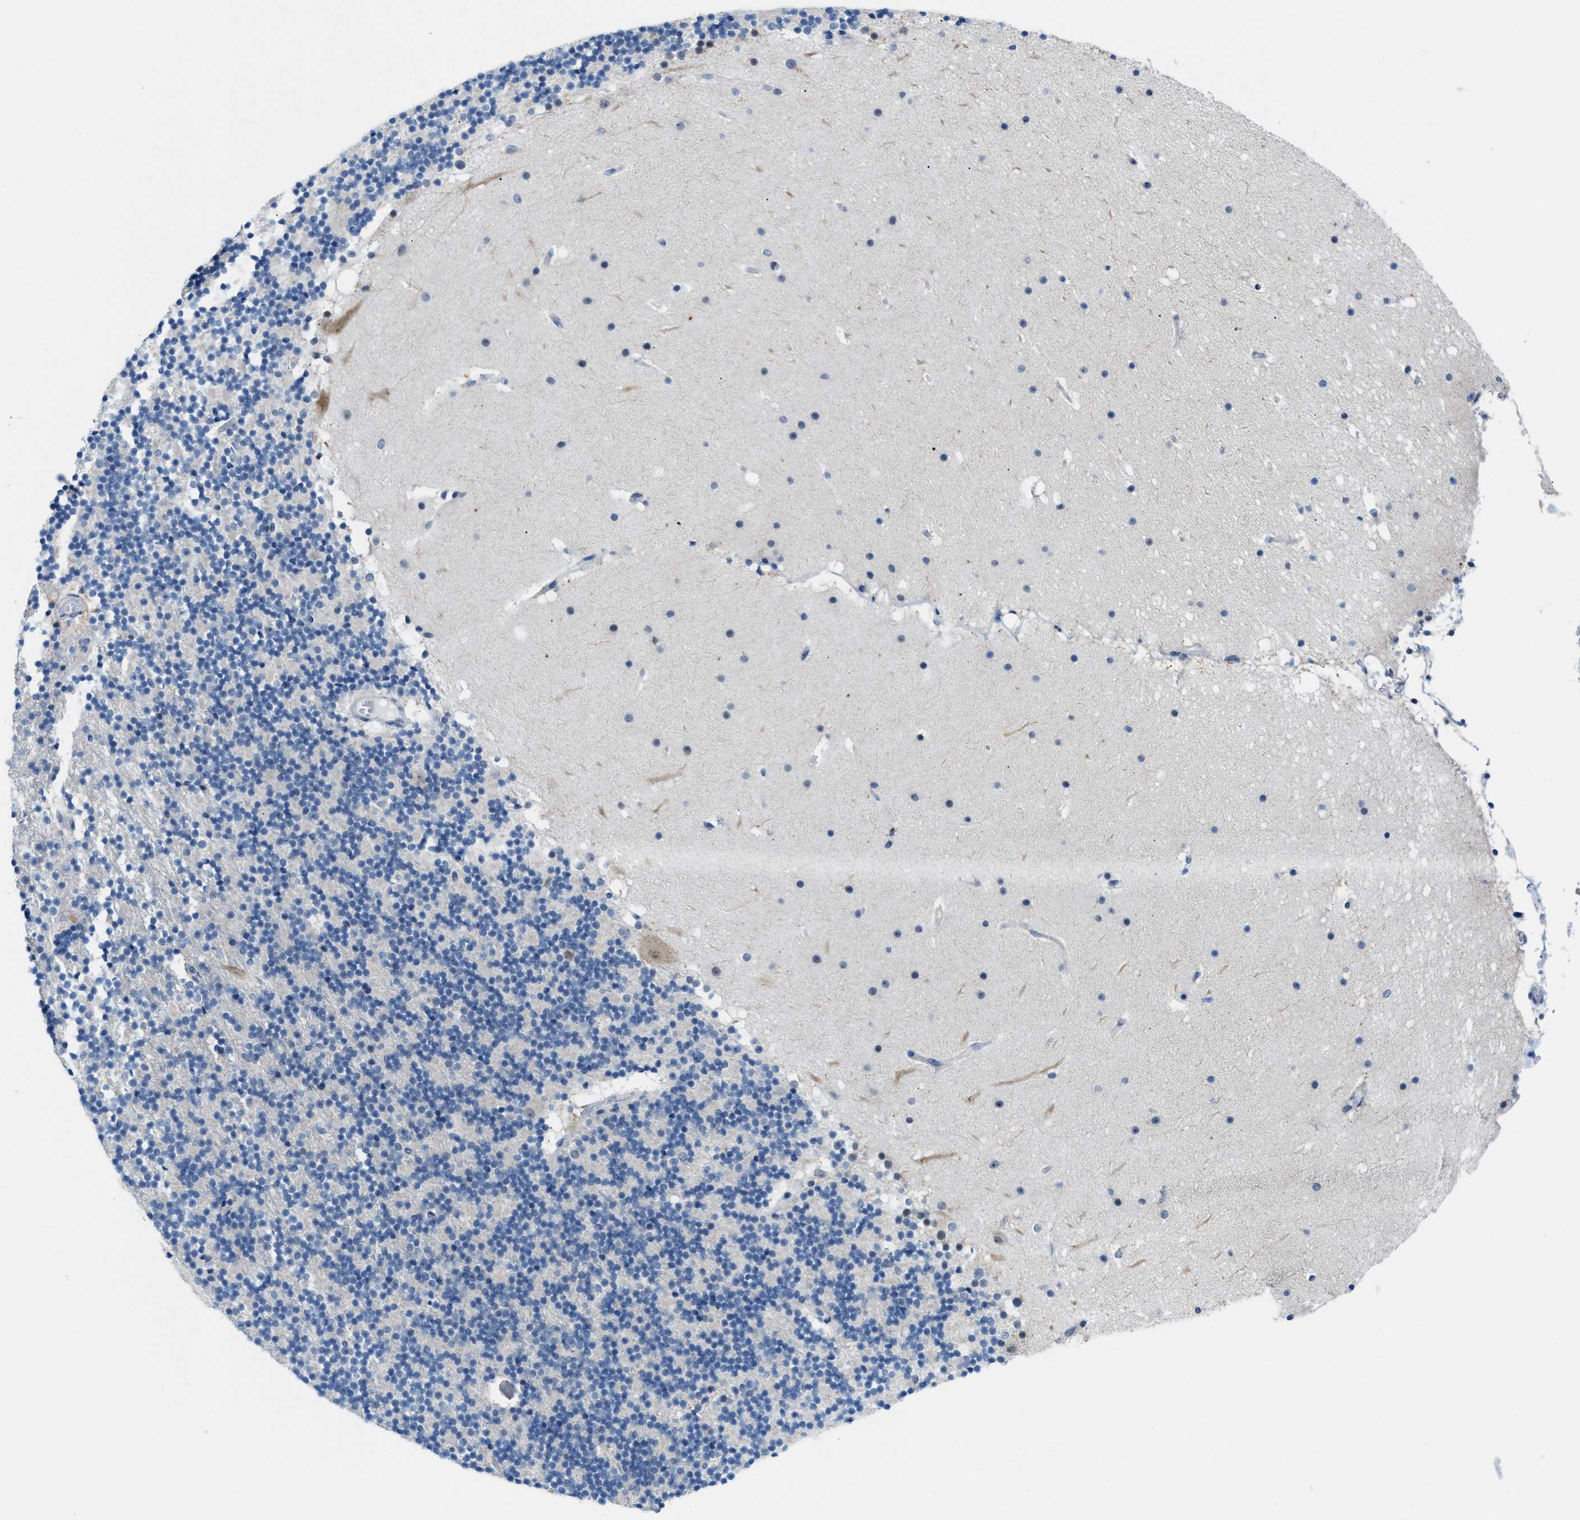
{"staining": {"intensity": "negative", "quantity": "none", "location": "none"}, "tissue": "cerebellum", "cell_type": "Cells in granular layer", "image_type": "normal", "snomed": [{"axis": "morphology", "description": "Normal tissue, NOS"}, {"axis": "topography", "description": "Cerebellum"}], "caption": "Image shows no significant protein expression in cells in granular layer of normal cerebellum. The staining was performed using DAB (3,3'-diaminobenzidine) to visualize the protein expression in brown, while the nuclei were stained in blue with hematoxylin (Magnification: 20x).", "gene": "PHRF1", "patient": {"sex": "male", "age": 57}}